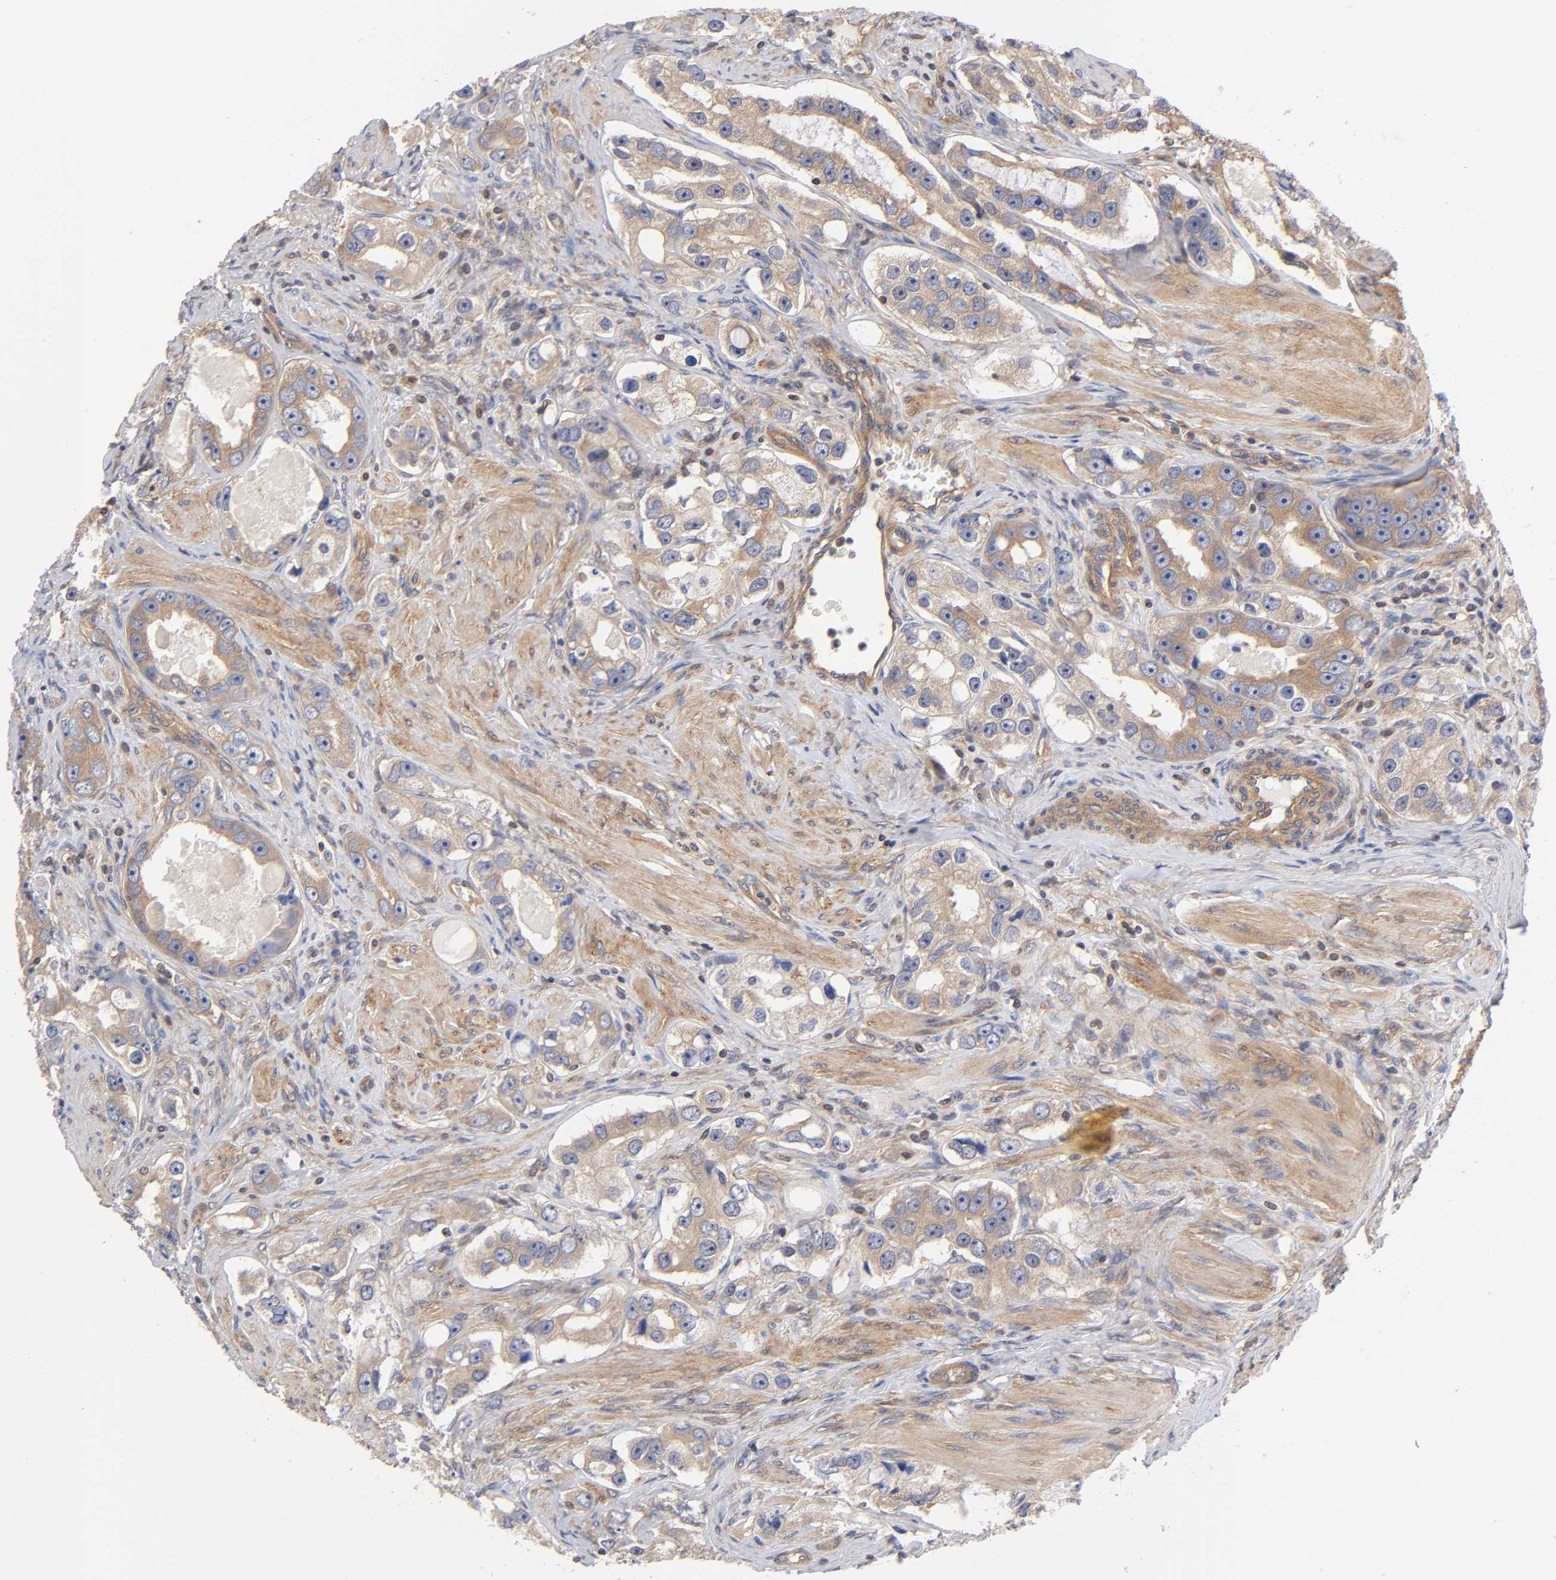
{"staining": {"intensity": "weak", "quantity": "25%-75%", "location": "cytoplasmic/membranous"}, "tissue": "prostate cancer", "cell_type": "Tumor cells", "image_type": "cancer", "snomed": [{"axis": "morphology", "description": "Adenocarcinoma, High grade"}, {"axis": "topography", "description": "Prostate"}], "caption": "Protein positivity by immunohistochemistry shows weak cytoplasmic/membranous expression in approximately 25%-75% of tumor cells in prostate adenocarcinoma (high-grade).", "gene": "STRN3", "patient": {"sex": "male", "age": 63}}